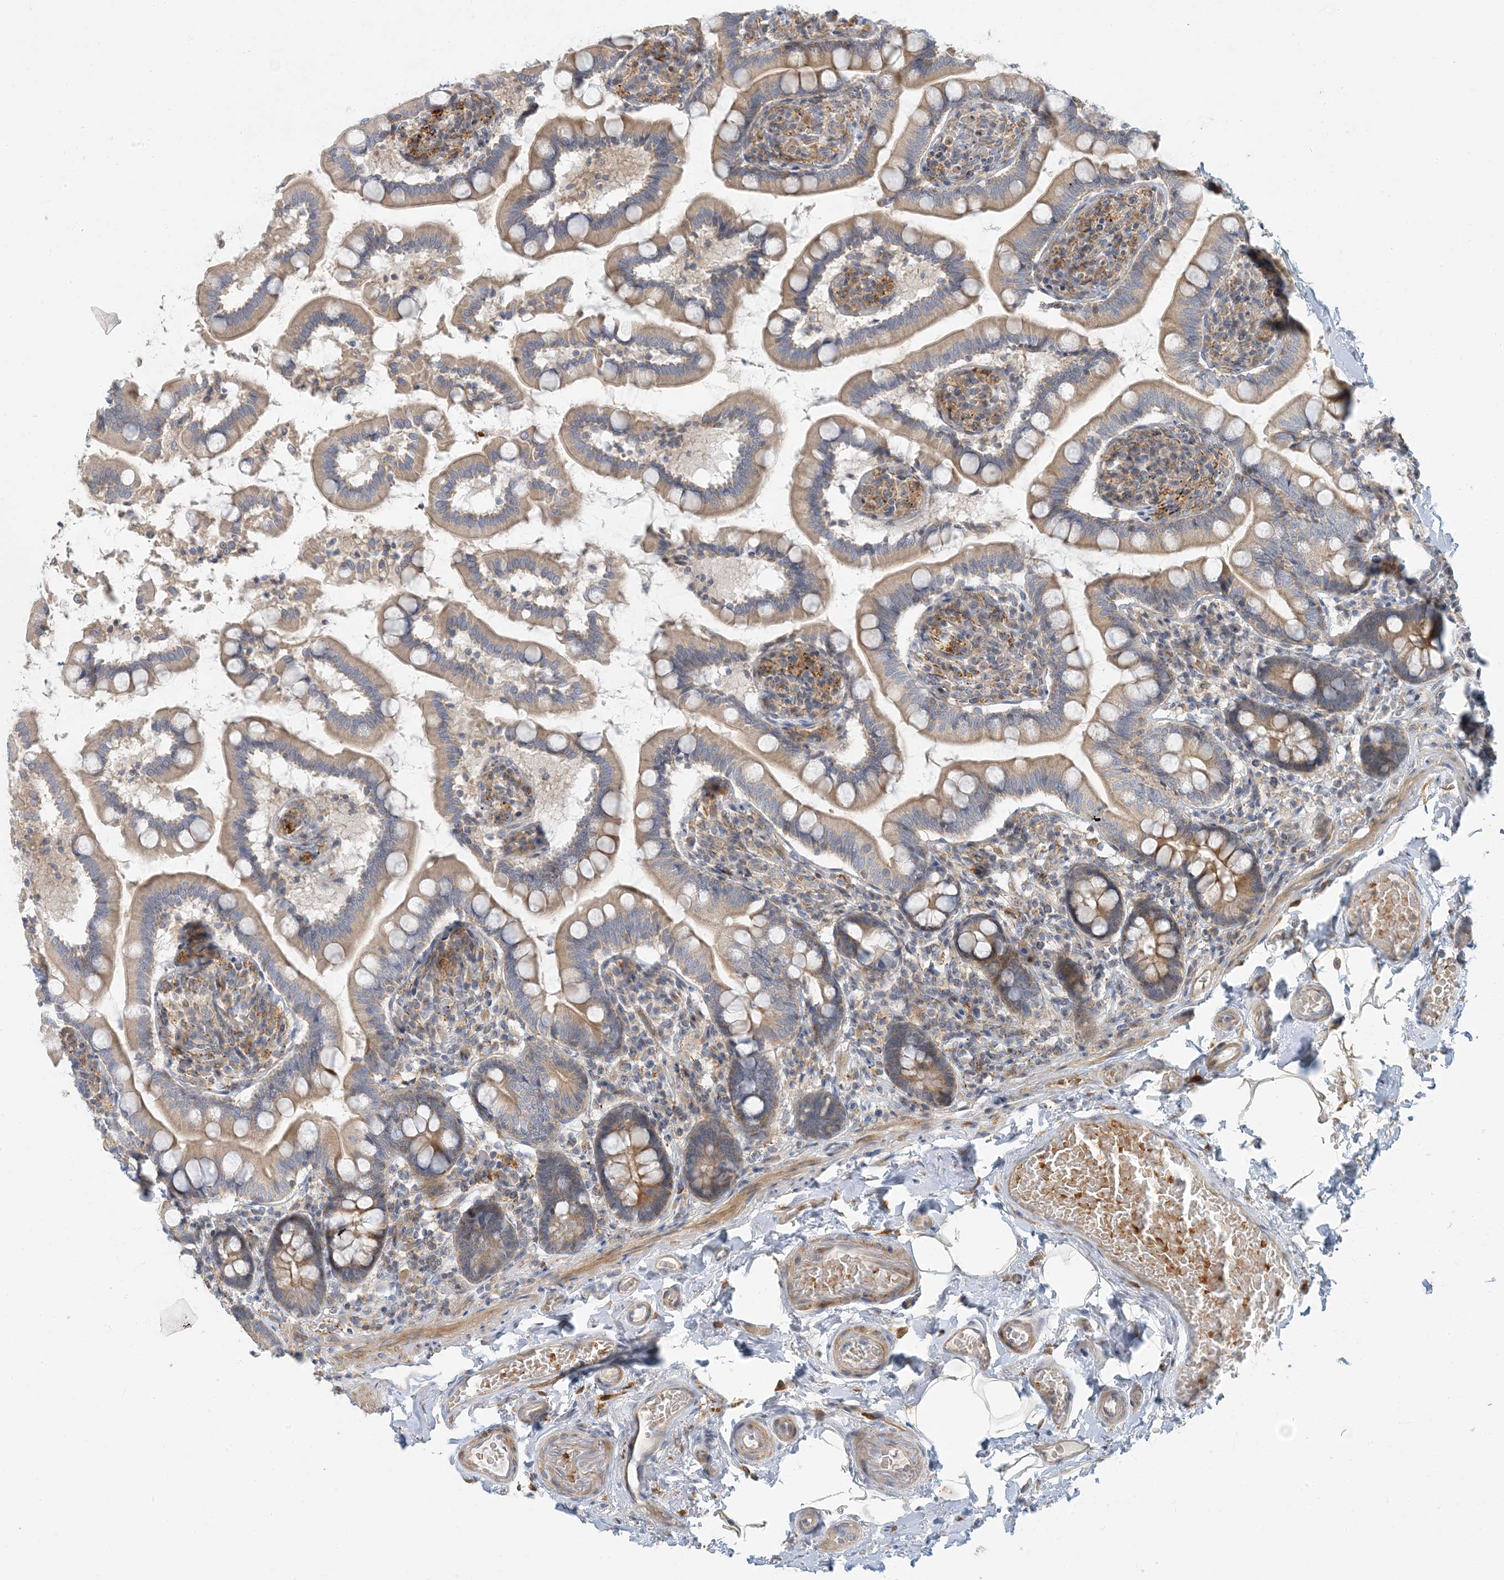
{"staining": {"intensity": "moderate", "quantity": ">75%", "location": "cytoplasmic/membranous"}, "tissue": "small intestine", "cell_type": "Glandular cells", "image_type": "normal", "snomed": [{"axis": "morphology", "description": "Normal tissue, NOS"}, {"axis": "topography", "description": "Small intestine"}], "caption": "This image shows immunohistochemistry (IHC) staining of benign human small intestine, with medium moderate cytoplasmic/membranous positivity in approximately >75% of glandular cells.", "gene": "LTN1", "patient": {"sex": "female", "age": 64}}